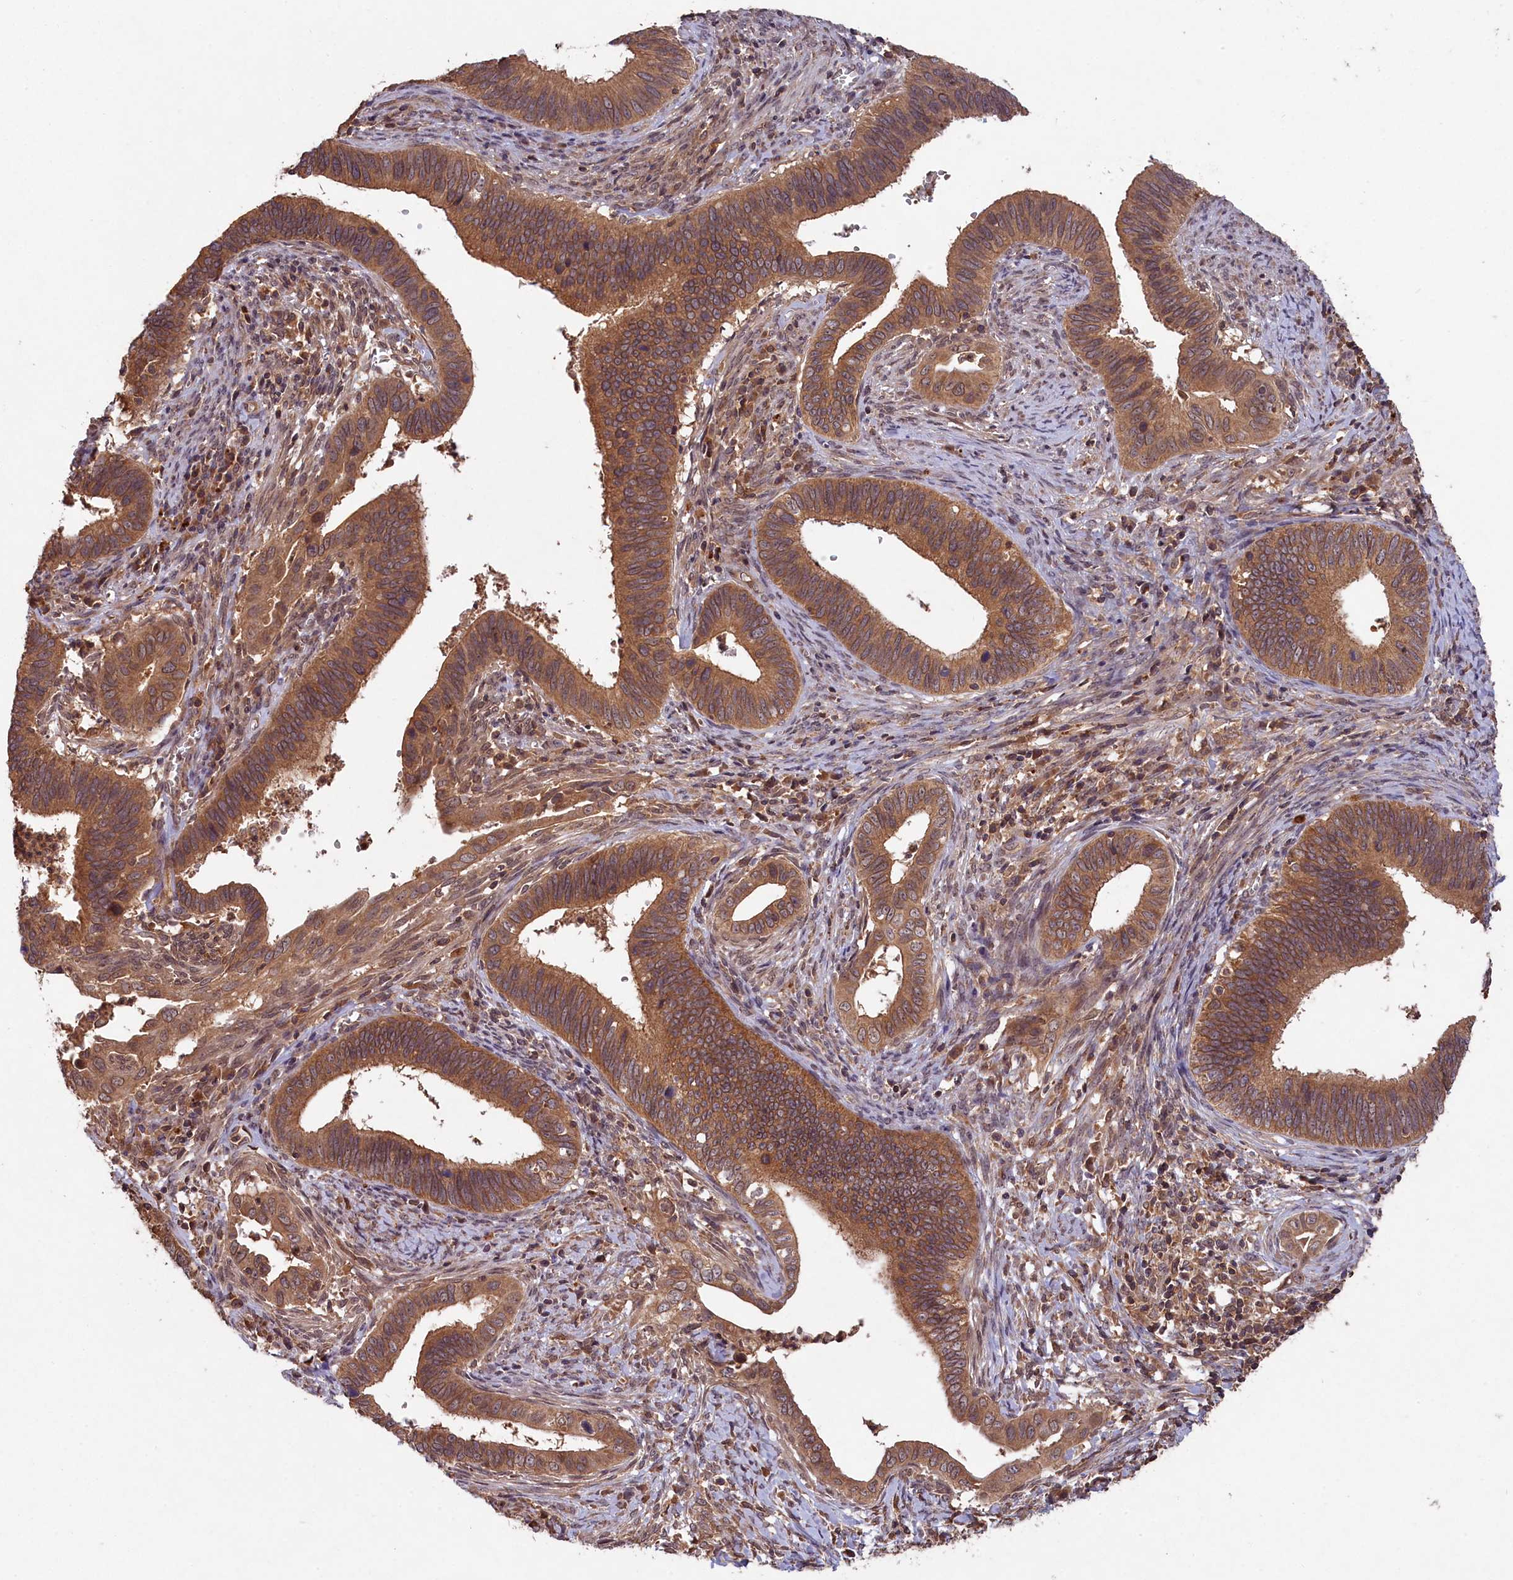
{"staining": {"intensity": "moderate", "quantity": ">75%", "location": "cytoplasmic/membranous"}, "tissue": "cervical cancer", "cell_type": "Tumor cells", "image_type": "cancer", "snomed": [{"axis": "morphology", "description": "Adenocarcinoma, NOS"}, {"axis": "topography", "description": "Cervix"}], "caption": "IHC image of human adenocarcinoma (cervical) stained for a protein (brown), which exhibits medium levels of moderate cytoplasmic/membranous staining in approximately >75% of tumor cells.", "gene": "CHAC1", "patient": {"sex": "female", "age": 42}}